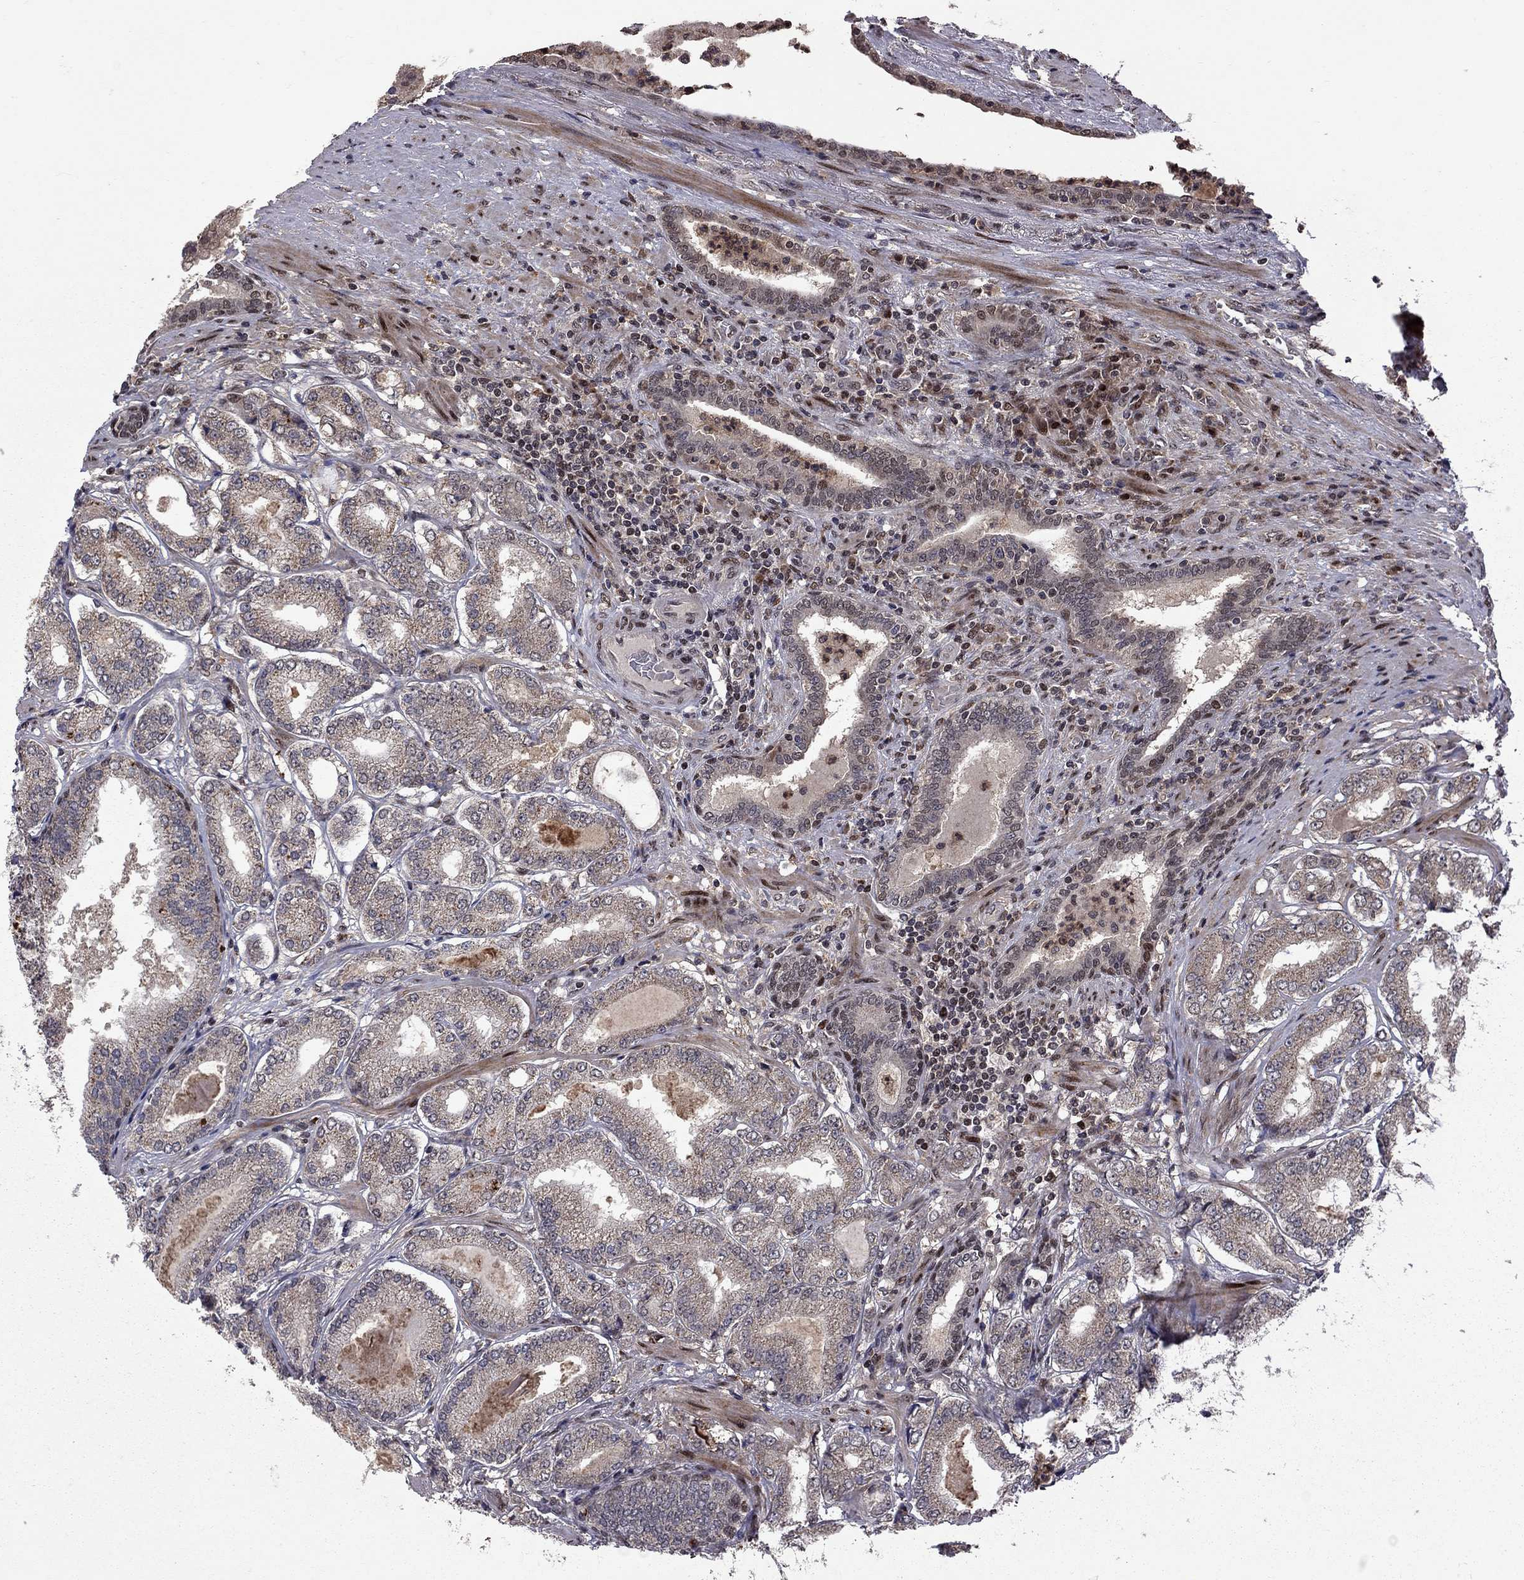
{"staining": {"intensity": "weak", "quantity": "25%-75%", "location": "cytoplasmic/membranous"}, "tissue": "prostate cancer", "cell_type": "Tumor cells", "image_type": "cancer", "snomed": [{"axis": "morphology", "description": "Adenocarcinoma, NOS"}, {"axis": "topography", "description": "Prostate"}], "caption": "IHC micrograph of prostate cancer (adenocarcinoma) stained for a protein (brown), which displays low levels of weak cytoplasmic/membranous expression in approximately 25%-75% of tumor cells.", "gene": "IPP", "patient": {"sex": "male", "age": 65}}